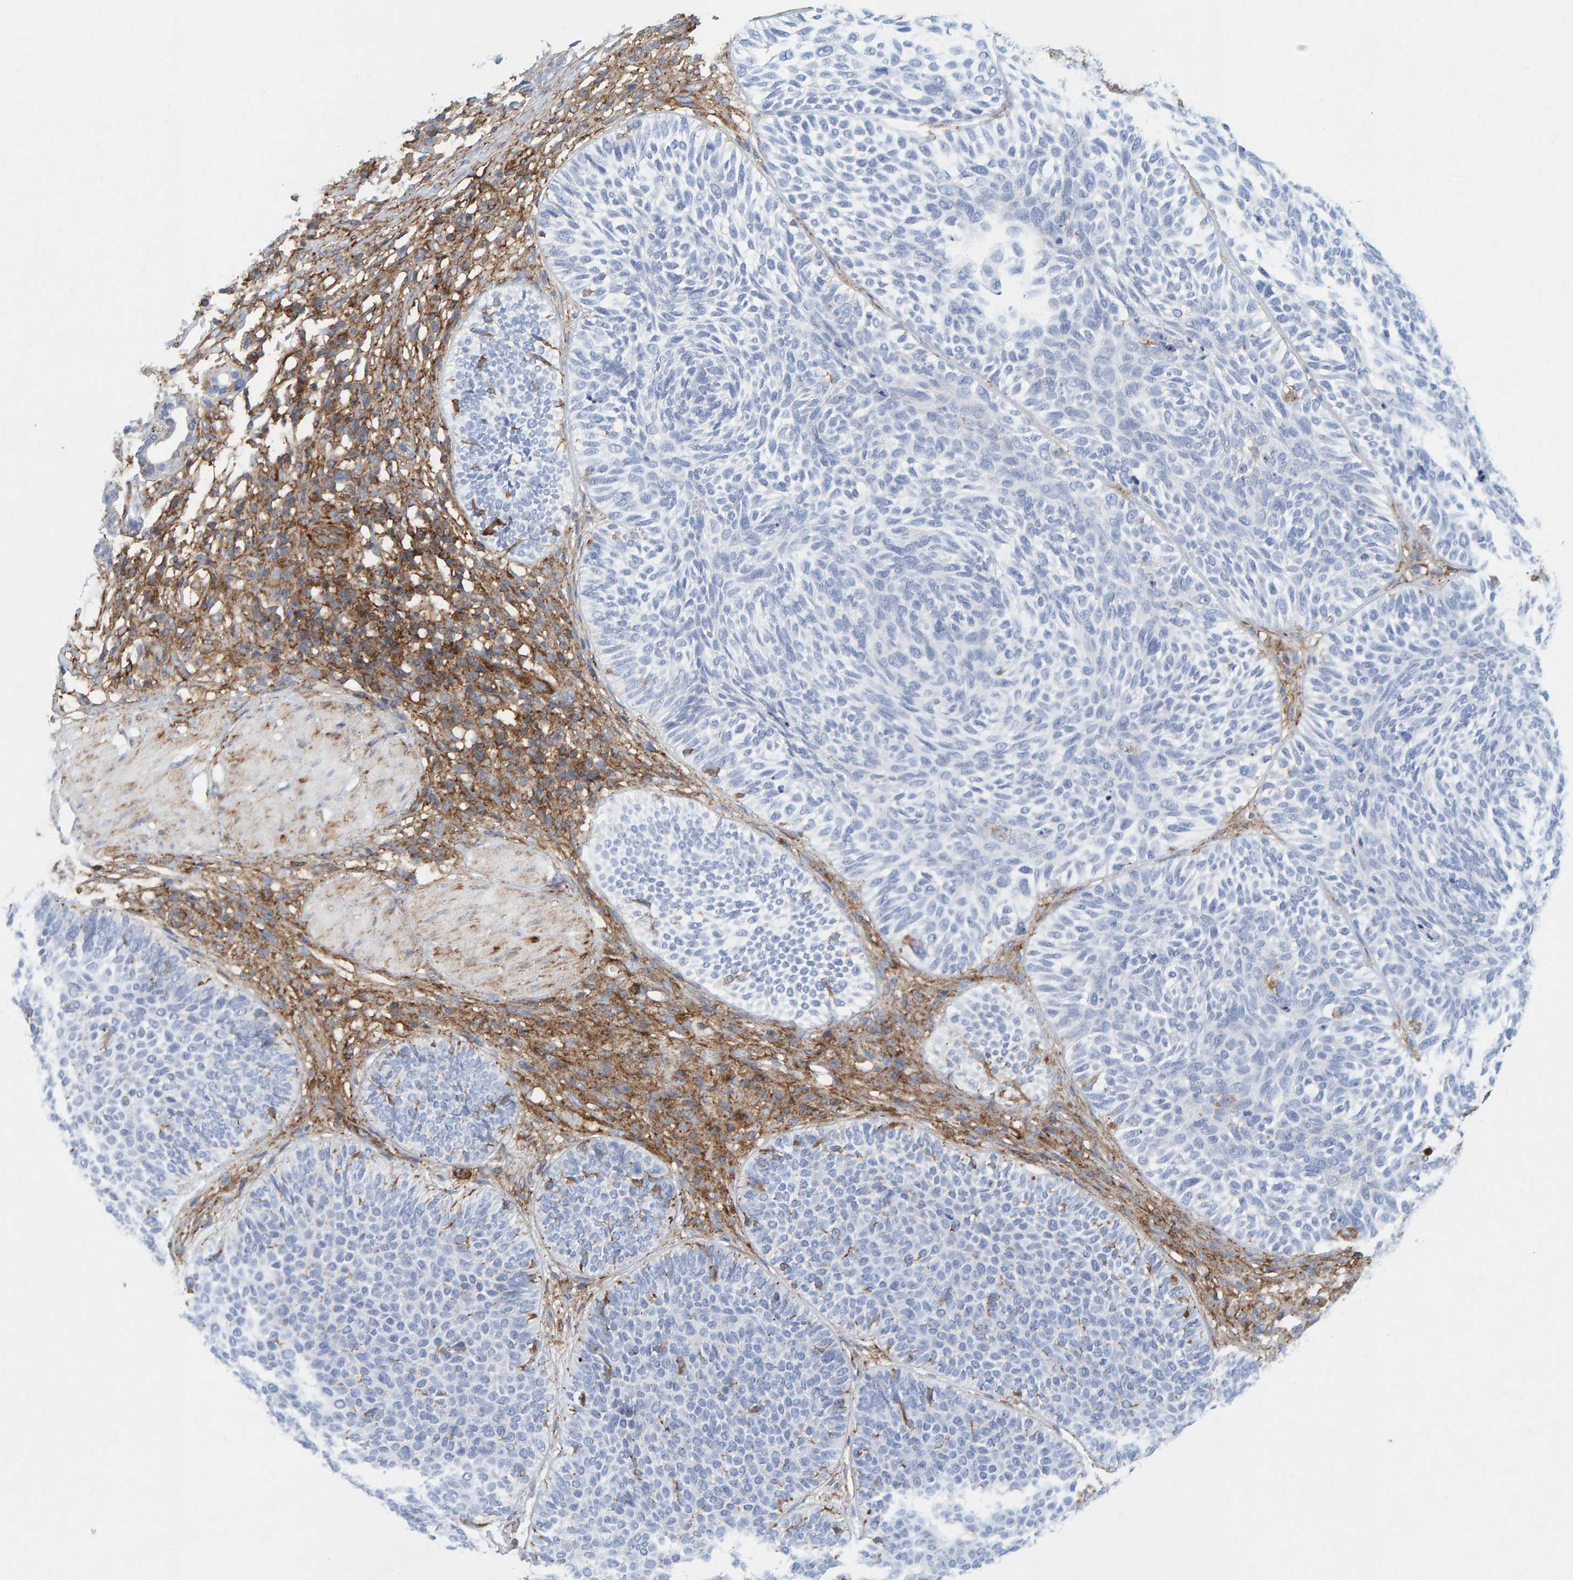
{"staining": {"intensity": "negative", "quantity": "none", "location": "none"}, "tissue": "skin cancer", "cell_type": "Tumor cells", "image_type": "cancer", "snomed": [{"axis": "morphology", "description": "Normal tissue, NOS"}, {"axis": "morphology", "description": "Basal cell carcinoma"}, {"axis": "topography", "description": "Skin"}], "caption": "High magnification brightfield microscopy of basal cell carcinoma (skin) stained with DAB (3,3'-diaminobenzidine) (brown) and counterstained with hematoxylin (blue): tumor cells show no significant staining. (Brightfield microscopy of DAB immunohistochemistry (IHC) at high magnification).", "gene": "MVP", "patient": {"sex": "male", "age": 52}}